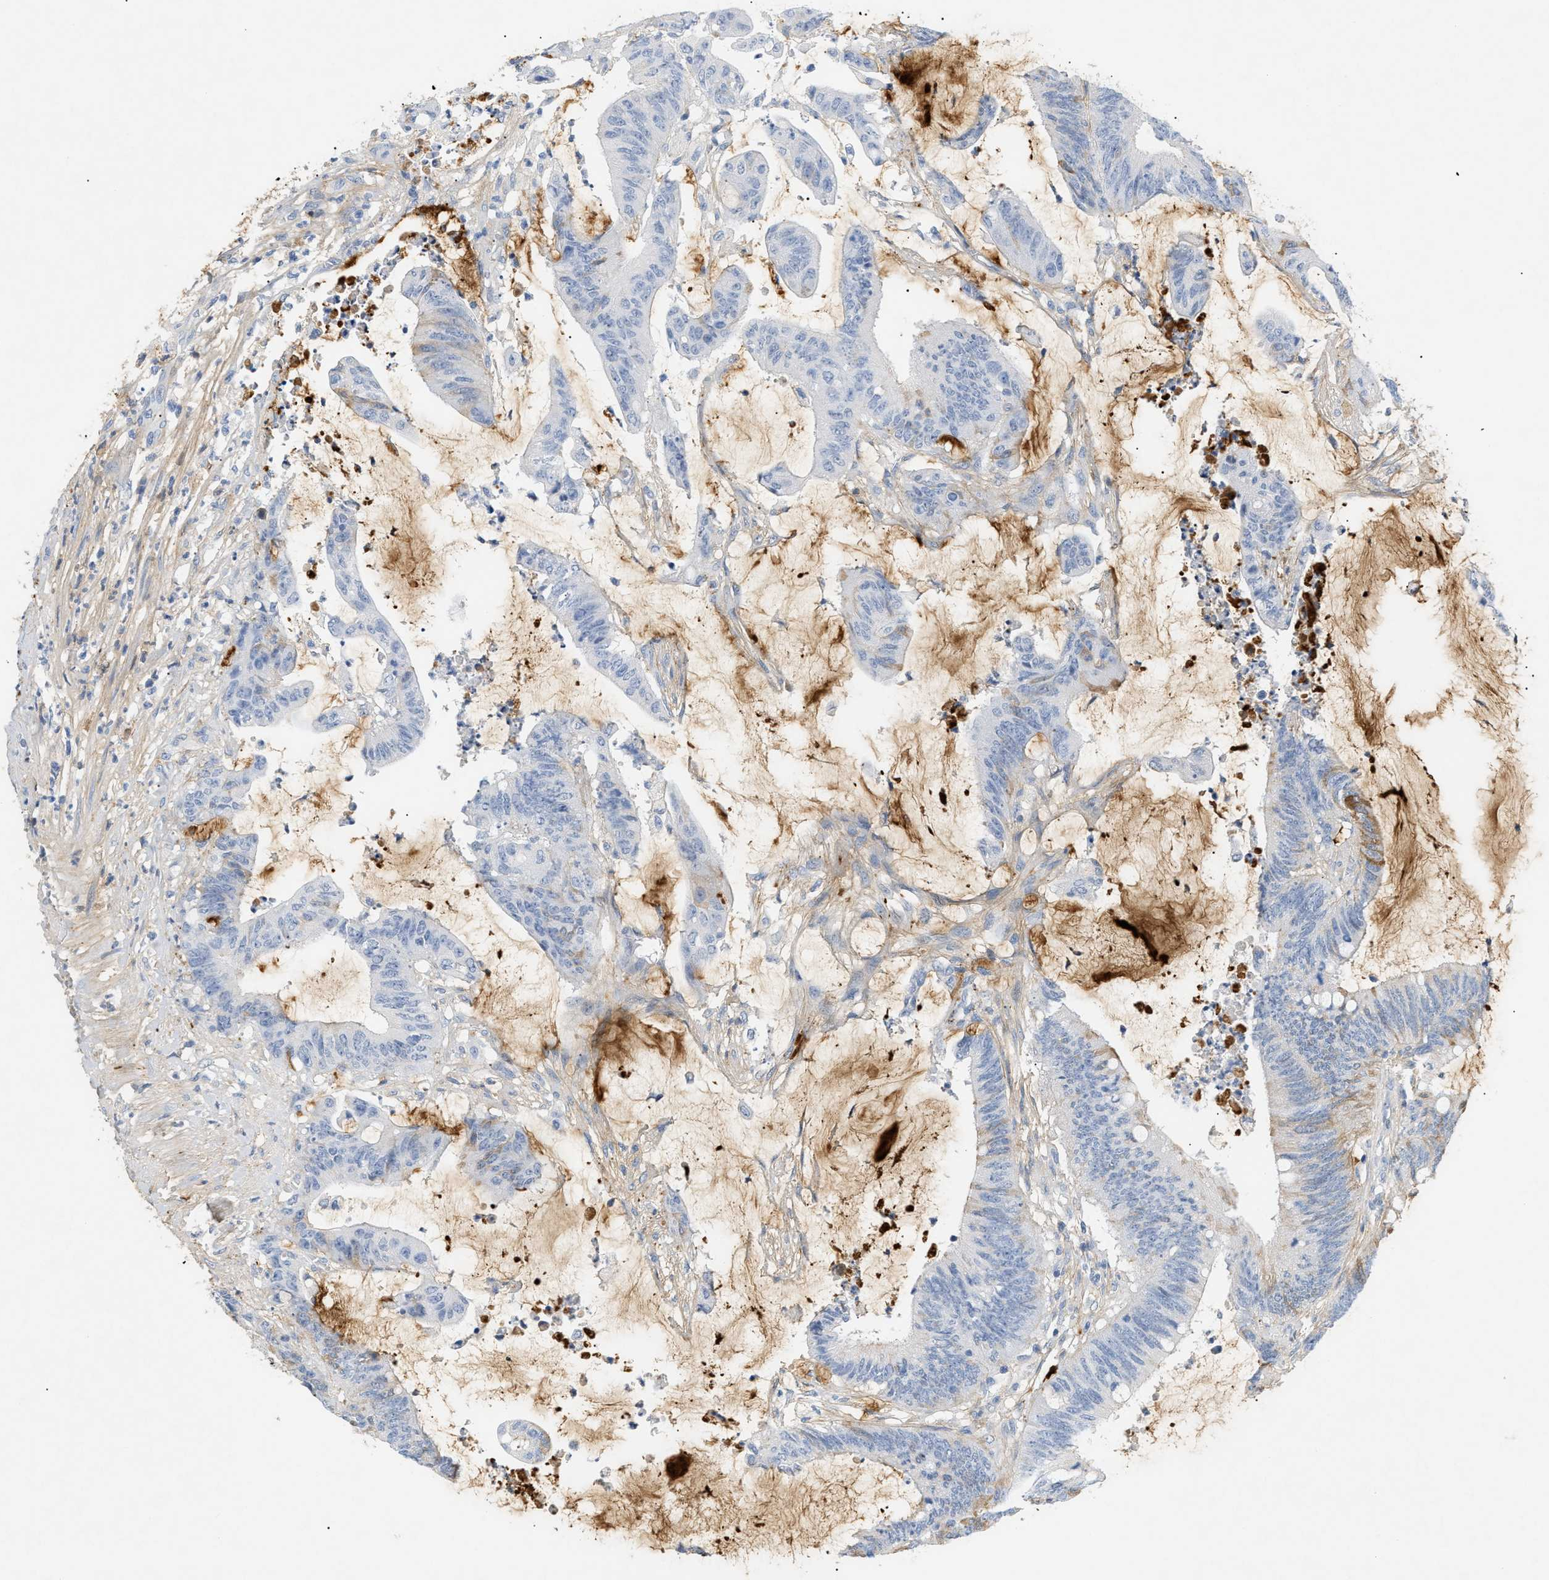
{"staining": {"intensity": "weak", "quantity": "<25%", "location": "cytoplasmic/membranous"}, "tissue": "colorectal cancer", "cell_type": "Tumor cells", "image_type": "cancer", "snomed": [{"axis": "morphology", "description": "Adenocarcinoma, NOS"}, {"axis": "topography", "description": "Rectum"}], "caption": "Tumor cells show no significant expression in colorectal cancer.", "gene": "CFH", "patient": {"sex": "female", "age": 66}}